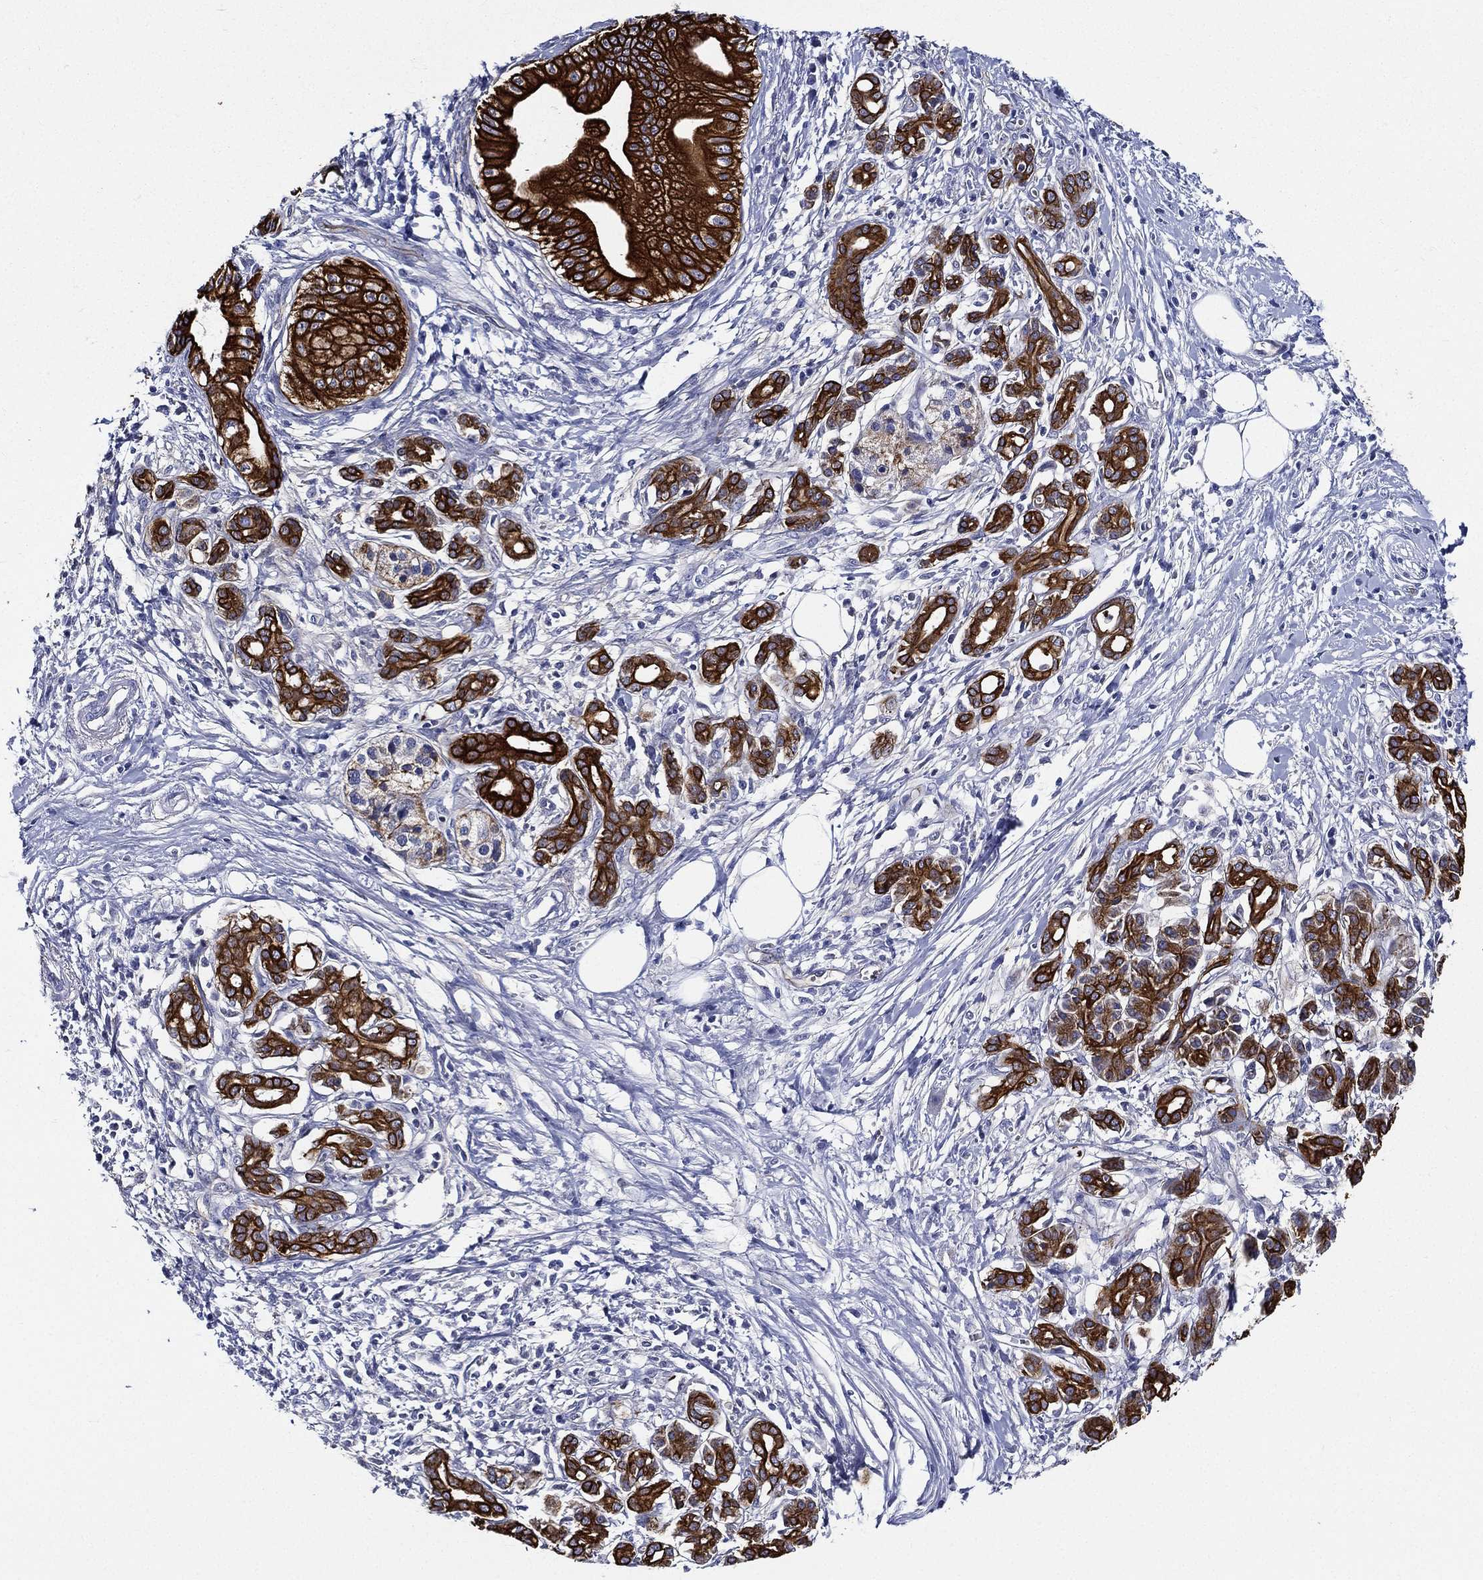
{"staining": {"intensity": "strong", "quantity": ">75%", "location": "cytoplasmic/membranous"}, "tissue": "pancreatic cancer", "cell_type": "Tumor cells", "image_type": "cancer", "snomed": [{"axis": "morphology", "description": "Adenocarcinoma, NOS"}, {"axis": "topography", "description": "Pancreas"}], "caption": "IHC image of pancreatic cancer (adenocarcinoma) stained for a protein (brown), which reveals high levels of strong cytoplasmic/membranous expression in approximately >75% of tumor cells.", "gene": "NEDD9", "patient": {"sex": "male", "age": 72}}